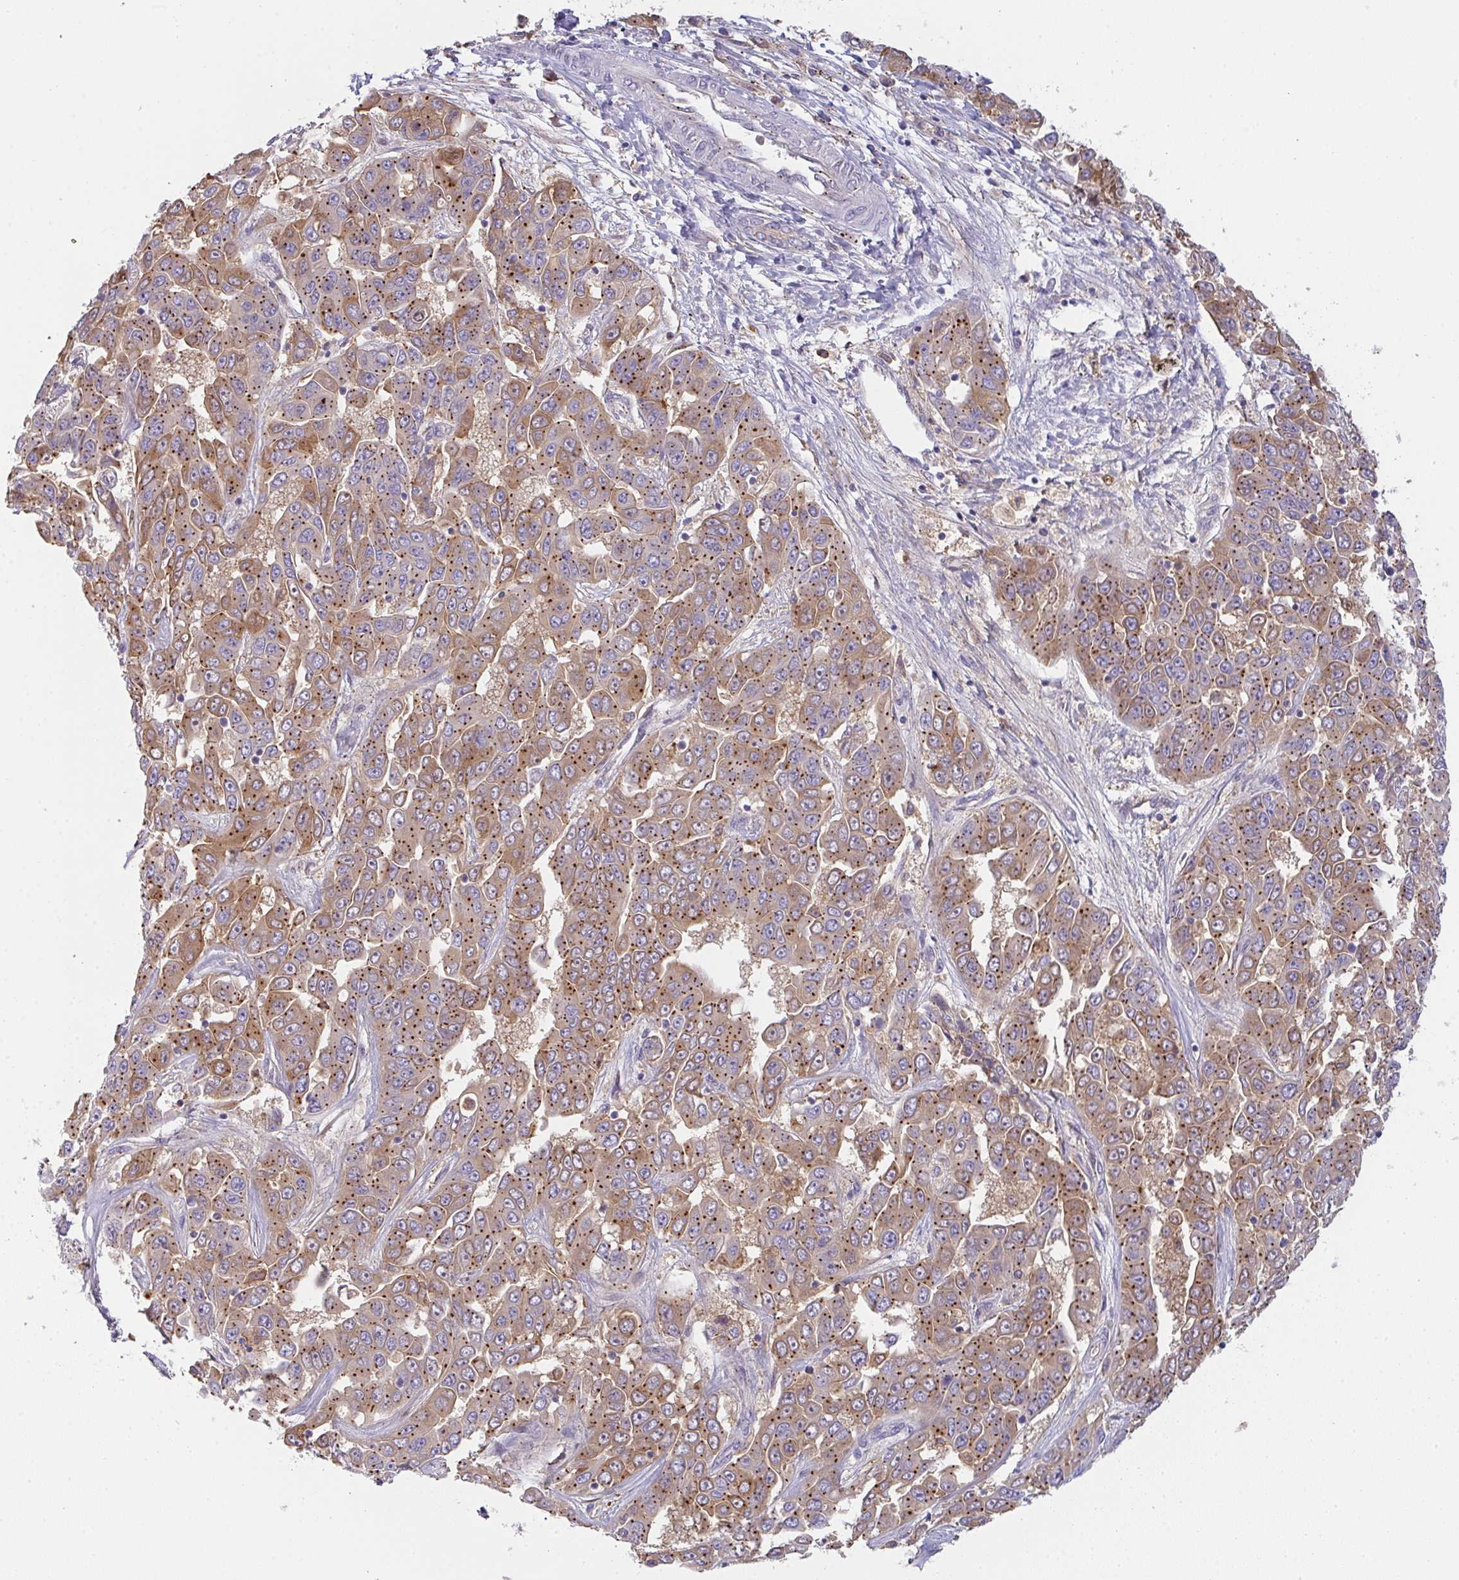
{"staining": {"intensity": "moderate", "quantity": ">75%", "location": "cytoplasmic/membranous"}, "tissue": "liver cancer", "cell_type": "Tumor cells", "image_type": "cancer", "snomed": [{"axis": "morphology", "description": "Cholangiocarcinoma"}, {"axis": "topography", "description": "Liver"}], "caption": "DAB (3,3'-diaminobenzidine) immunohistochemical staining of liver cancer (cholangiocarcinoma) demonstrates moderate cytoplasmic/membranous protein expression in about >75% of tumor cells.", "gene": "SNX5", "patient": {"sex": "female", "age": 52}}